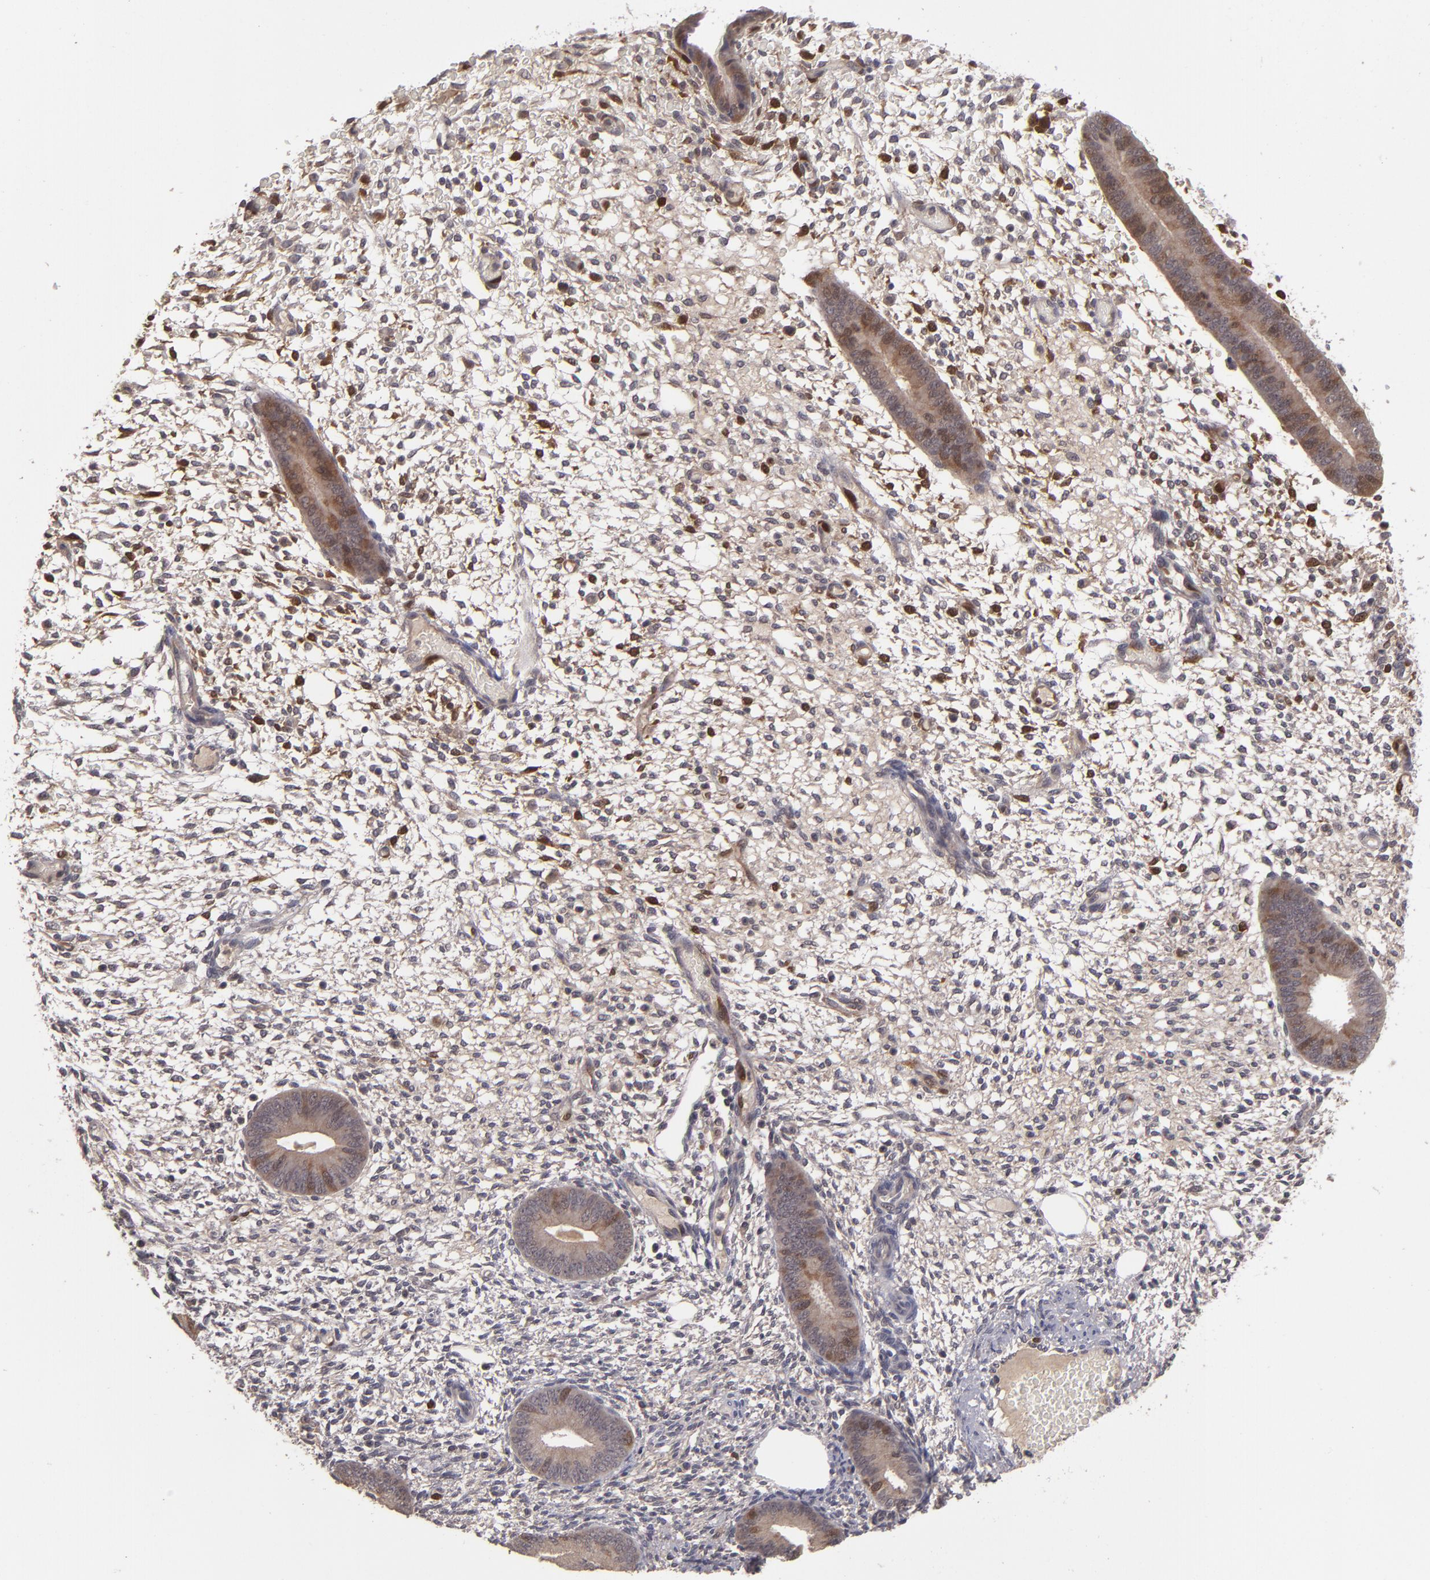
{"staining": {"intensity": "negative", "quantity": "none", "location": "none"}, "tissue": "endometrium", "cell_type": "Cells in endometrial stroma", "image_type": "normal", "snomed": [{"axis": "morphology", "description": "Normal tissue, NOS"}, {"axis": "topography", "description": "Endometrium"}], "caption": "This is an immunohistochemistry (IHC) histopathology image of benign human endometrium. There is no positivity in cells in endometrial stroma.", "gene": "TYMS", "patient": {"sex": "female", "age": 42}}